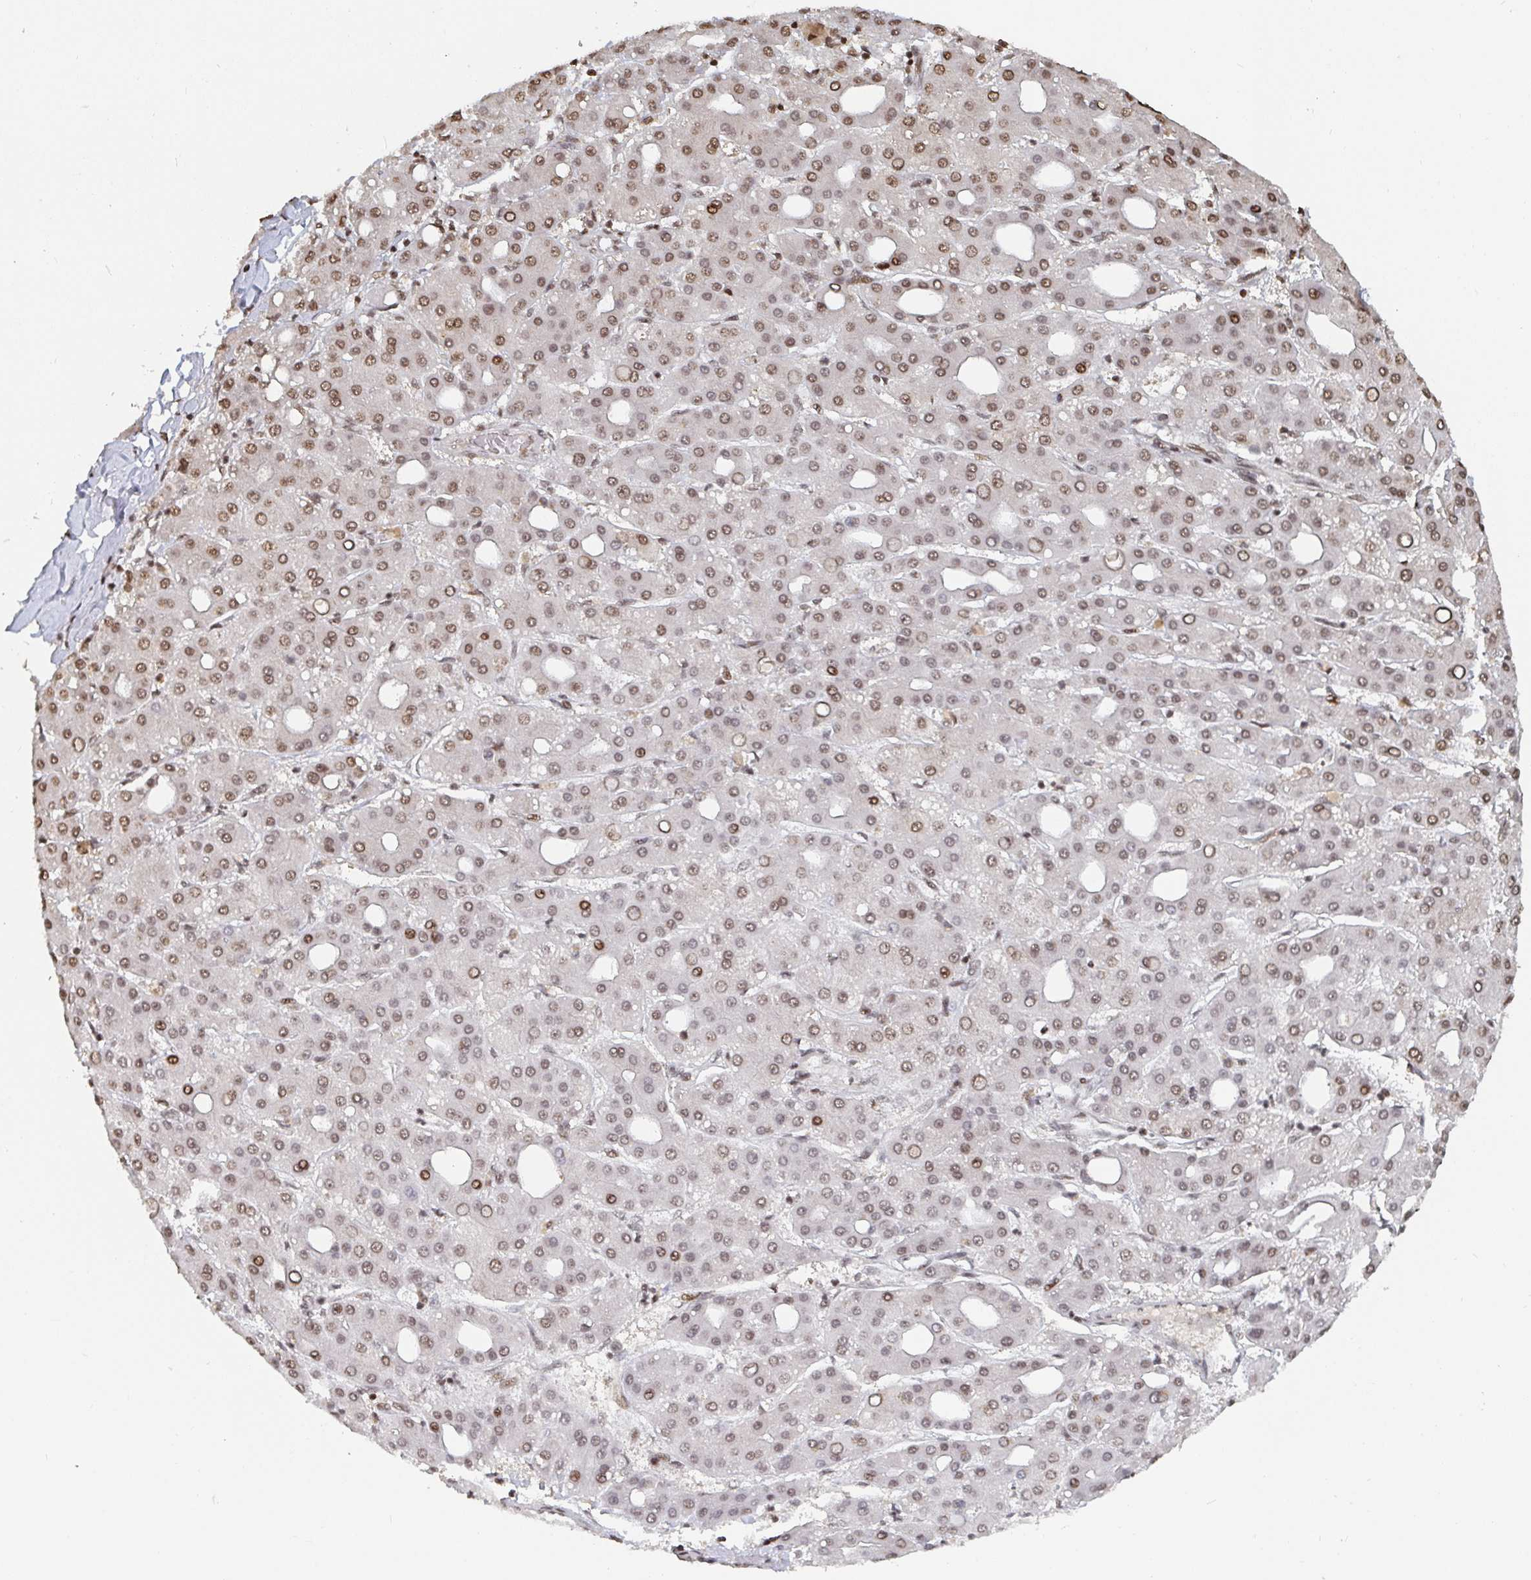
{"staining": {"intensity": "moderate", "quantity": "25%-75%", "location": "nuclear"}, "tissue": "liver cancer", "cell_type": "Tumor cells", "image_type": "cancer", "snomed": [{"axis": "morphology", "description": "Carcinoma, Hepatocellular, NOS"}, {"axis": "topography", "description": "Liver"}], "caption": "Tumor cells reveal moderate nuclear positivity in approximately 25%-75% of cells in liver cancer.", "gene": "ZDHHC12", "patient": {"sex": "male", "age": 65}}